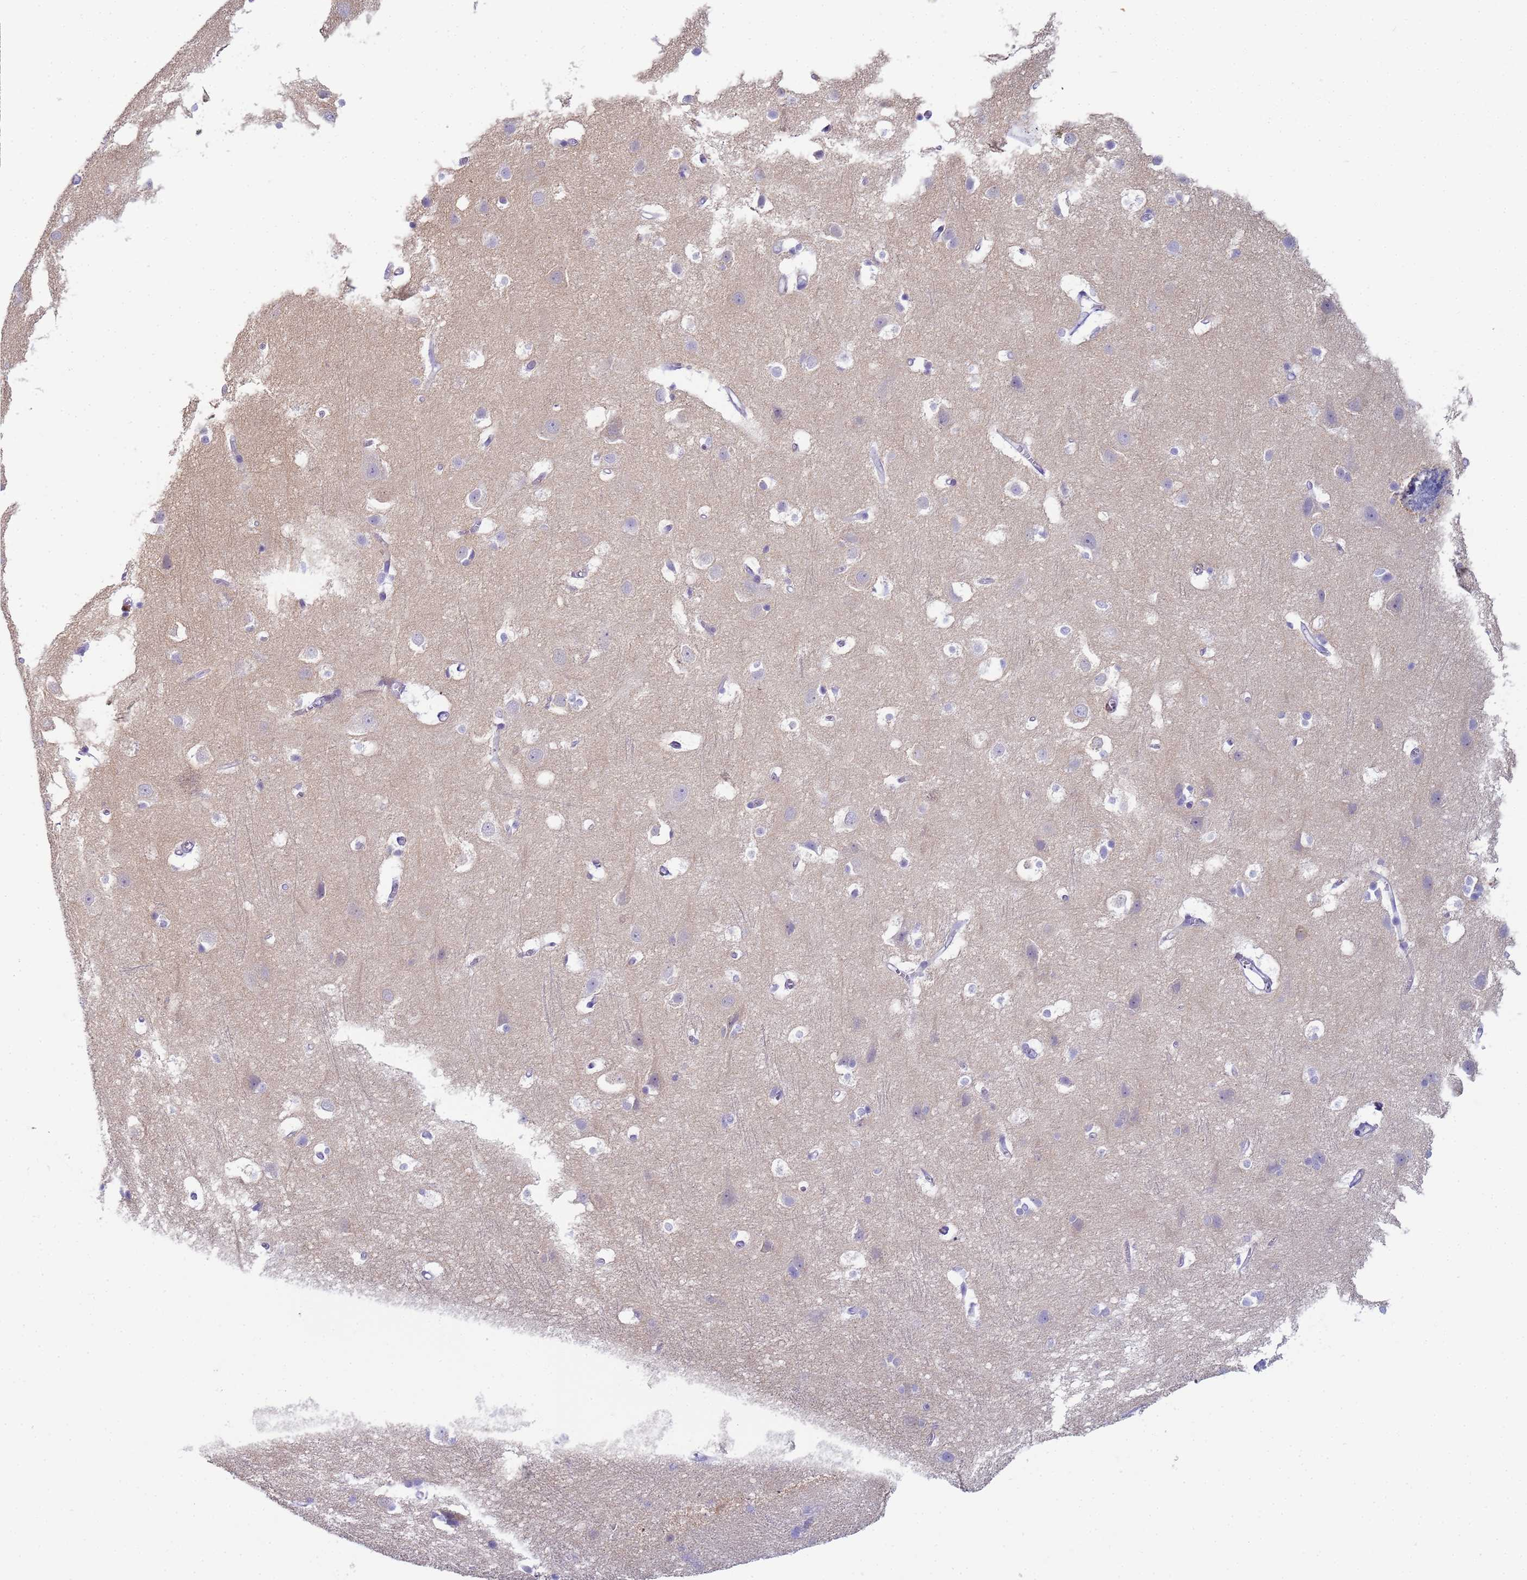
{"staining": {"intensity": "negative", "quantity": "none", "location": "none"}, "tissue": "cerebral cortex", "cell_type": "Endothelial cells", "image_type": "normal", "snomed": [{"axis": "morphology", "description": "Normal tissue, NOS"}, {"axis": "topography", "description": "Cerebral cortex"}], "caption": "This is an immunohistochemistry histopathology image of normal cerebral cortex. There is no expression in endothelial cells.", "gene": "CR1", "patient": {"sex": "male", "age": 54}}